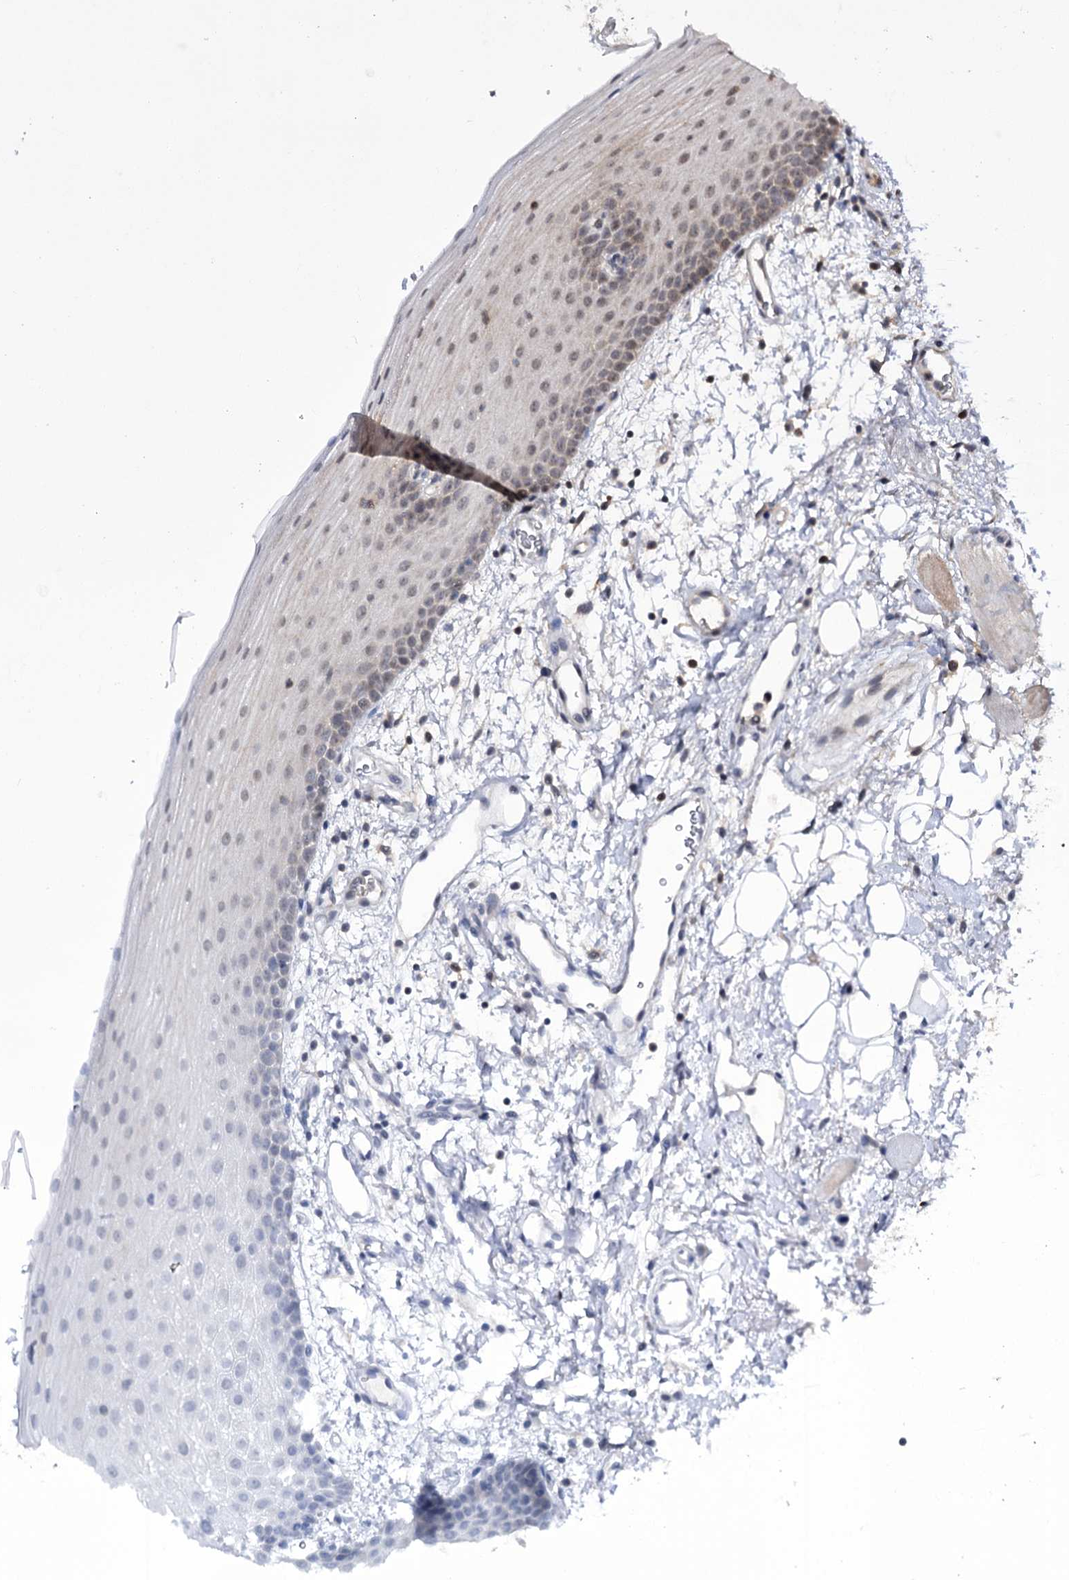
{"staining": {"intensity": "moderate", "quantity": "25%-75%", "location": "nuclear"}, "tissue": "oral mucosa", "cell_type": "Squamous epithelial cells", "image_type": "normal", "snomed": [{"axis": "morphology", "description": "Normal tissue, NOS"}, {"axis": "topography", "description": "Oral tissue"}], "caption": "Normal oral mucosa reveals moderate nuclear positivity in about 25%-75% of squamous epithelial cells The protein is stained brown, and the nuclei are stained in blue (DAB IHC with brightfield microscopy, high magnification)..", "gene": "FAM53B", "patient": {"sex": "male", "age": 68}}